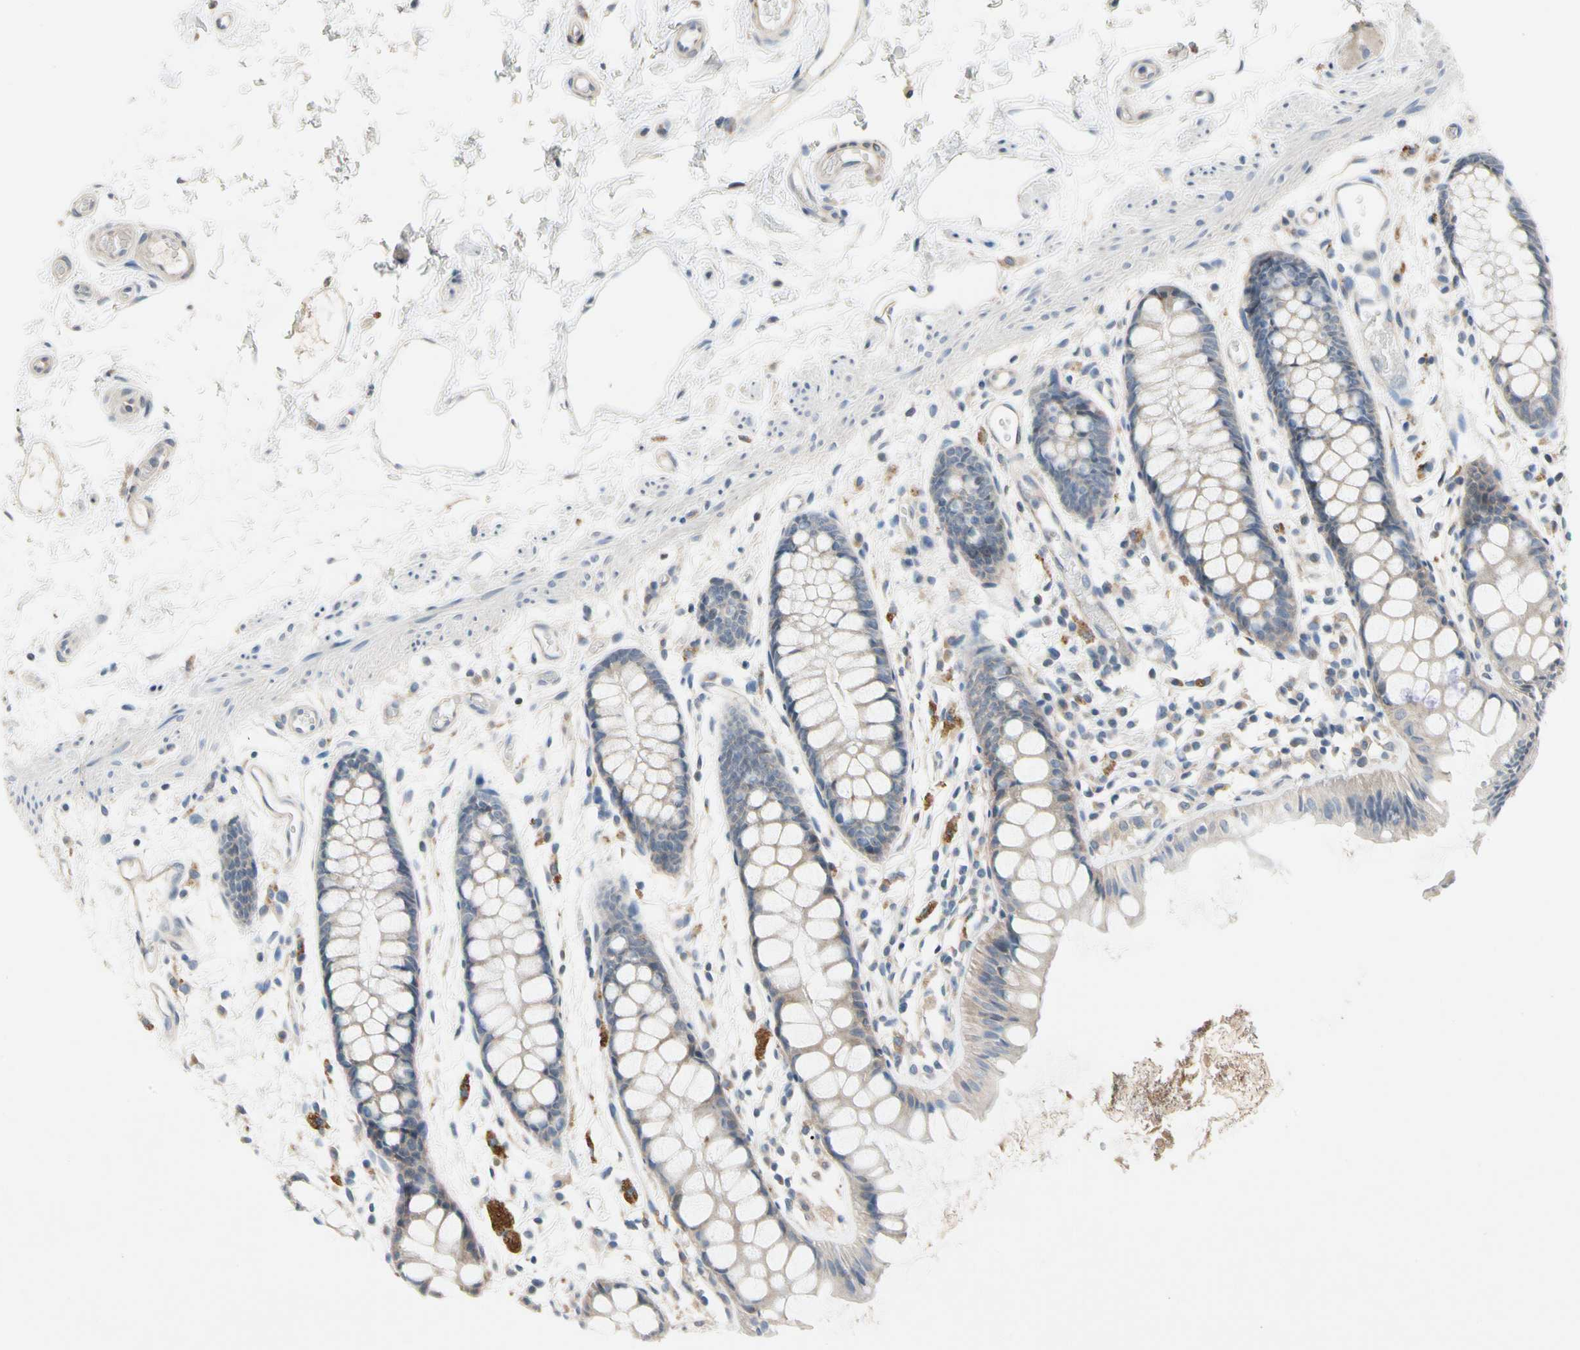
{"staining": {"intensity": "weak", "quantity": ">75%", "location": "cytoplasmic/membranous"}, "tissue": "rectum", "cell_type": "Glandular cells", "image_type": "normal", "snomed": [{"axis": "morphology", "description": "Normal tissue, NOS"}, {"axis": "topography", "description": "Rectum"}], "caption": "An image of human rectum stained for a protein exhibits weak cytoplasmic/membranous brown staining in glandular cells.", "gene": "GAS6", "patient": {"sex": "female", "age": 66}}